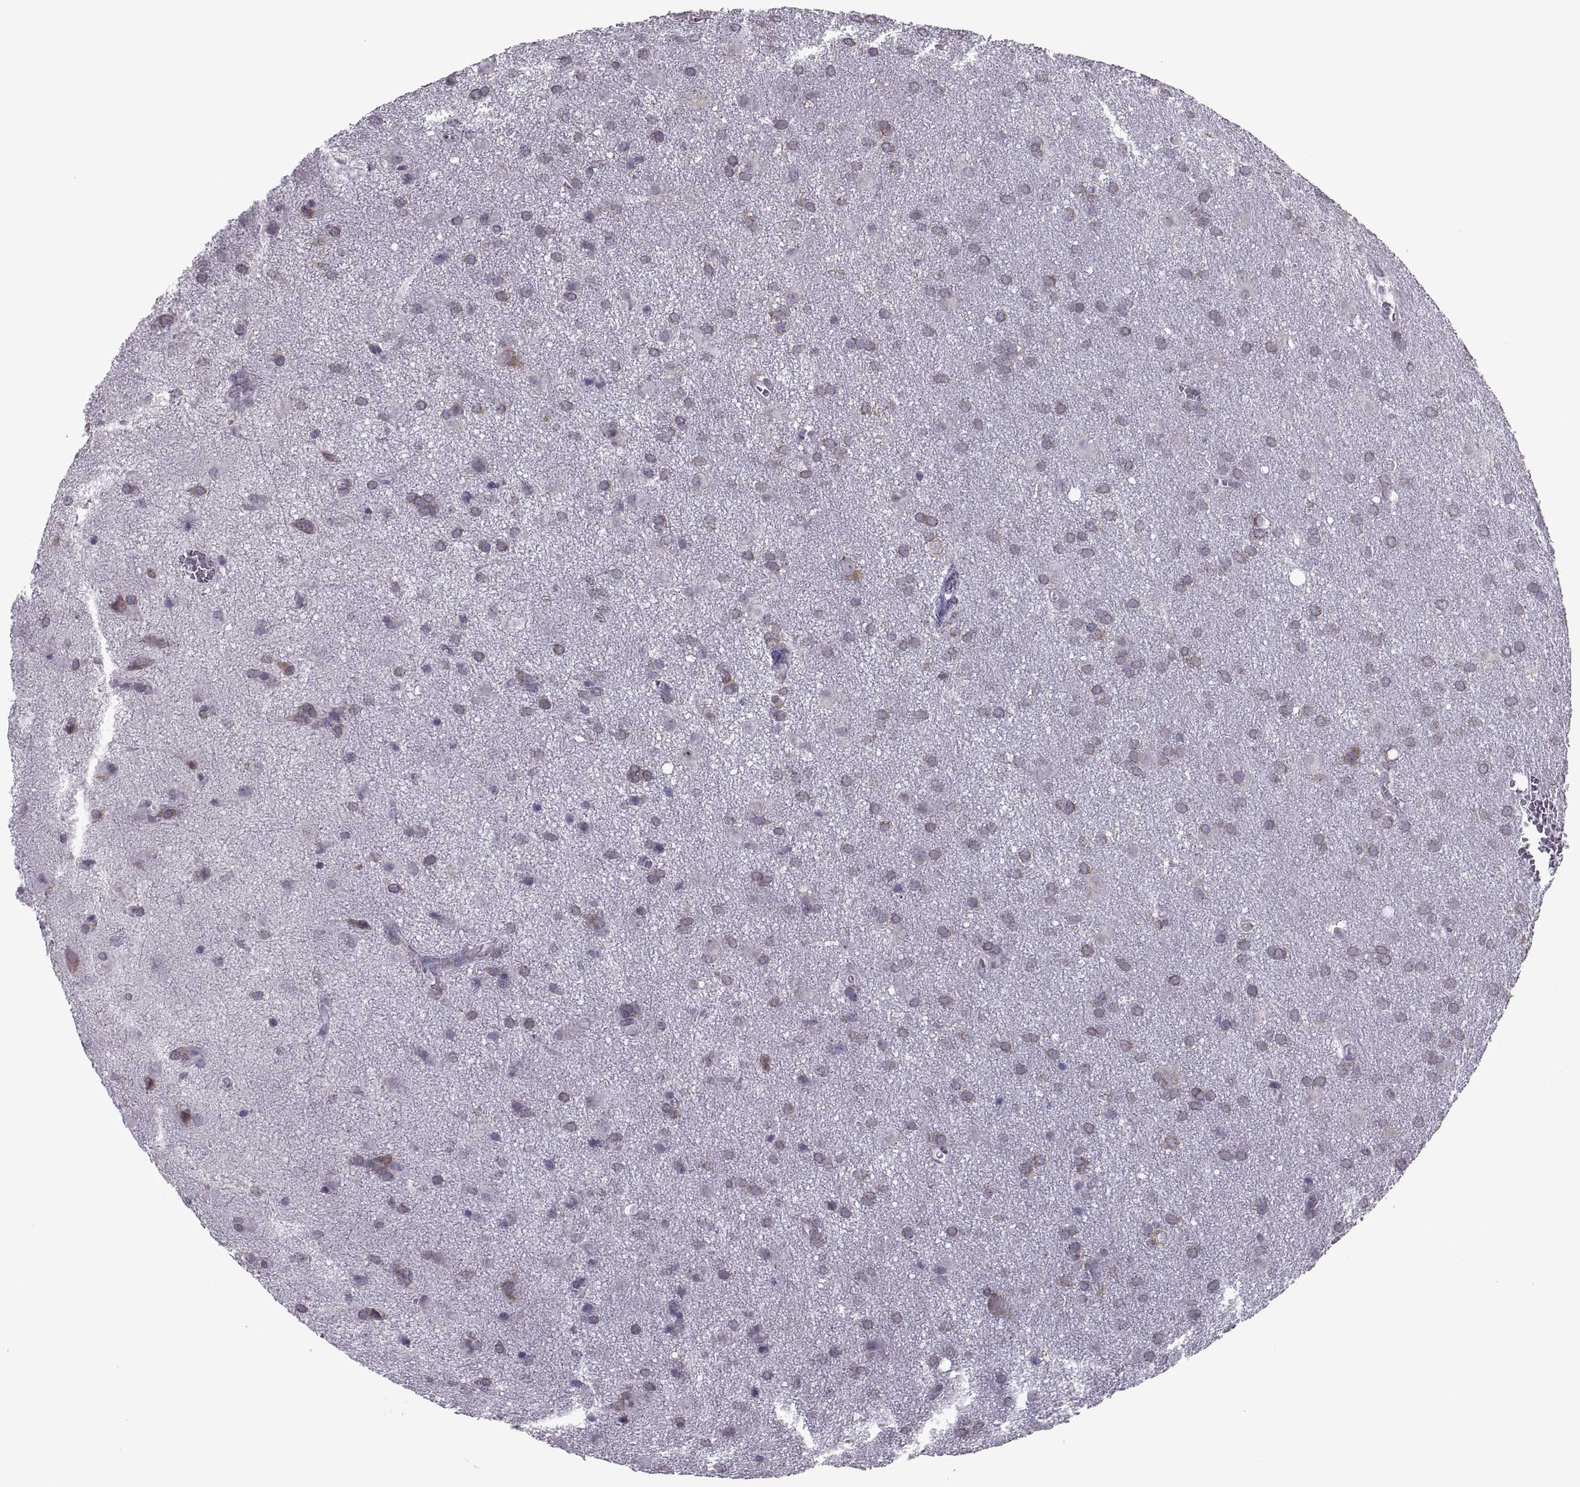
{"staining": {"intensity": "moderate", "quantity": ">75%", "location": "cytoplasmic/membranous"}, "tissue": "glioma", "cell_type": "Tumor cells", "image_type": "cancer", "snomed": [{"axis": "morphology", "description": "Glioma, malignant, Low grade"}, {"axis": "topography", "description": "Brain"}], "caption": "Human glioma stained for a protein (brown) demonstrates moderate cytoplasmic/membranous positive staining in approximately >75% of tumor cells.", "gene": "PABPC1", "patient": {"sex": "male", "age": 58}}